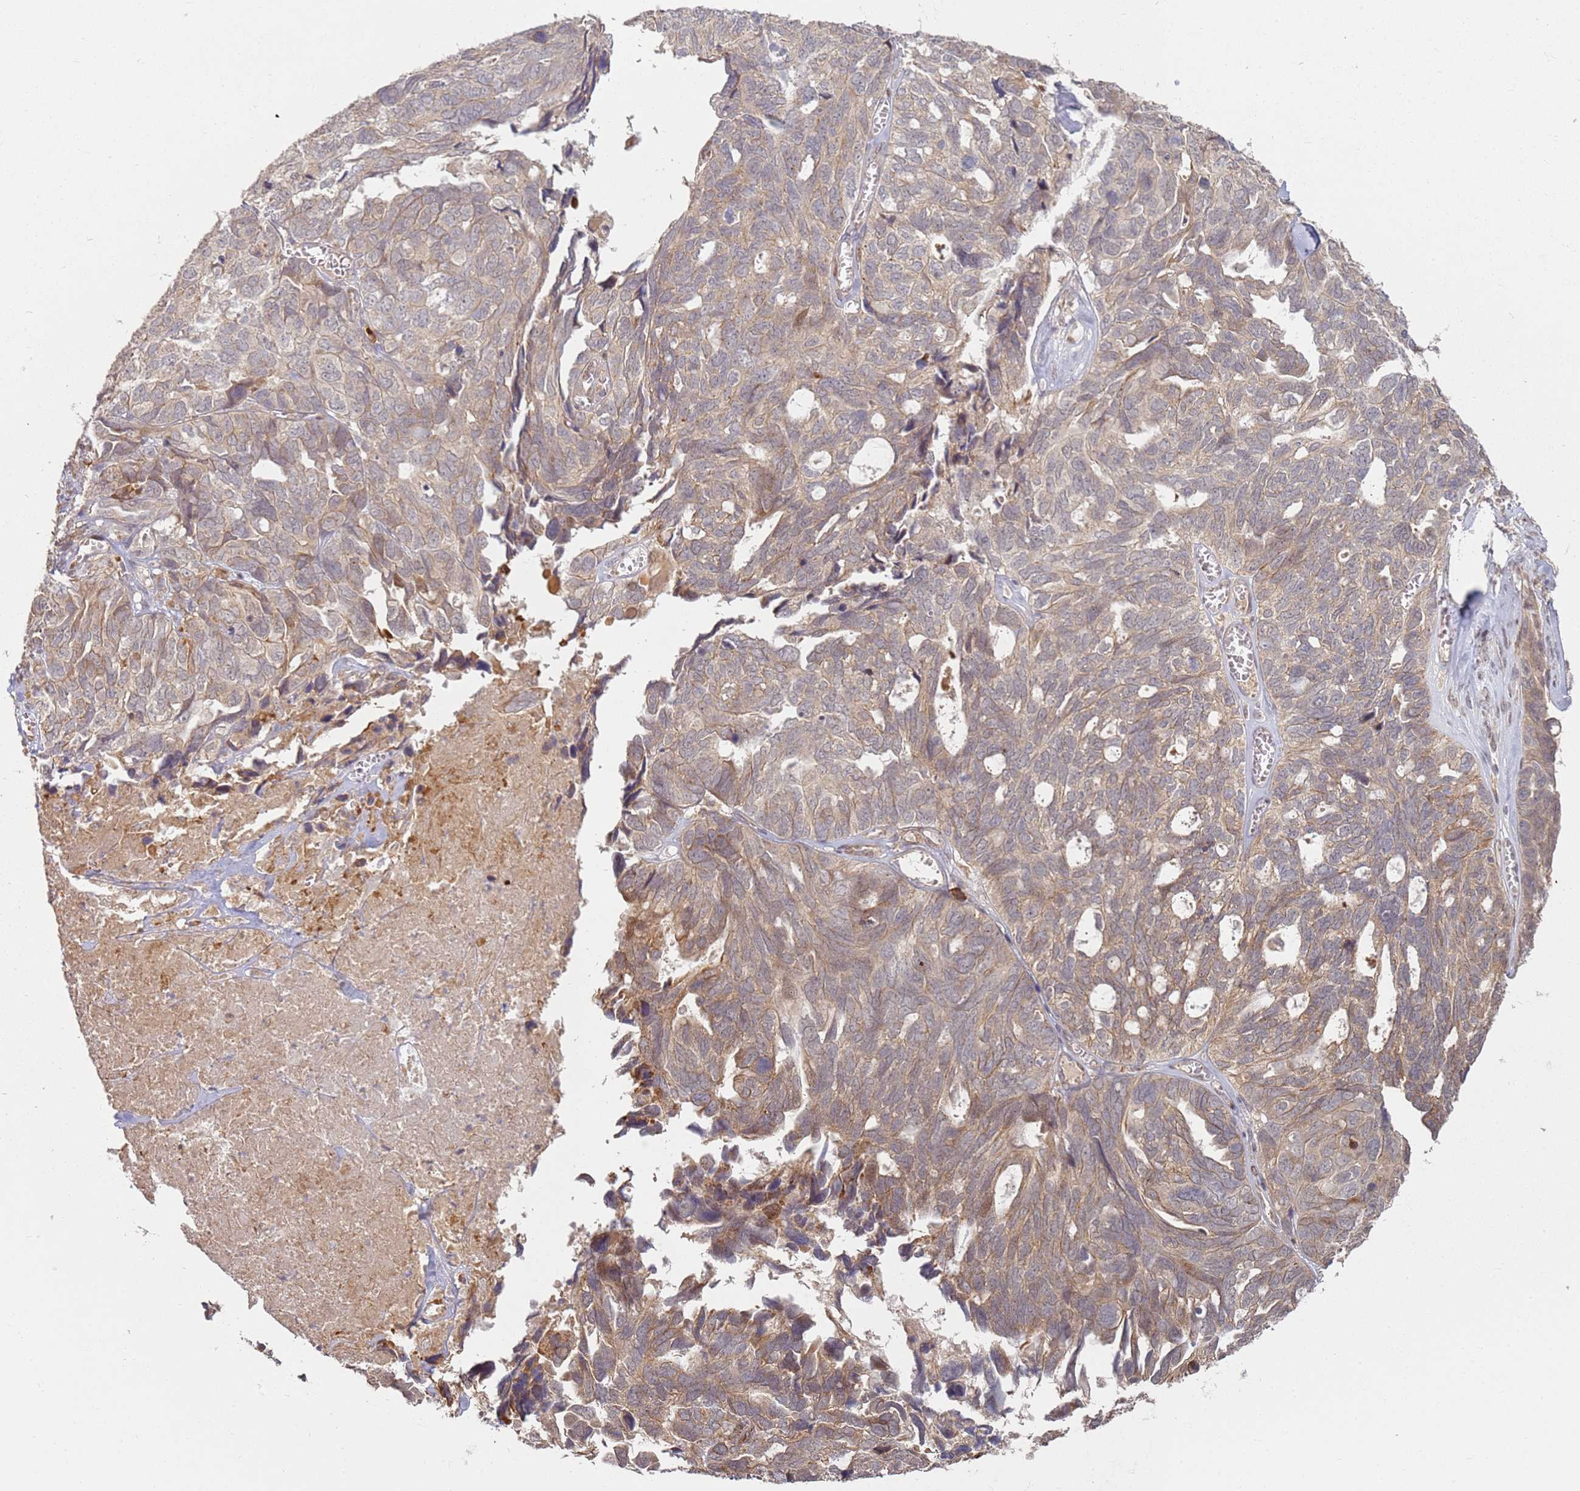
{"staining": {"intensity": "weak", "quantity": "25%-75%", "location": "cytoplasmic/membranous"}, "tissue": "ovarian cancer", "cell_type": "Tumor cells", "image_type": "cancer", "snomed": [{"axis": "morphology", "description": "Cystadenocarcinoma, serous, NOS"}, {"axis": "topography", "description": "Ovary"}], "caption": "A histopathology image of ovarian cancer stained for a protein shows weak cytoplasmic/membranous brown staining in tumor cells.", "gene": "MPEG1", "patient": {"sex": "female", "age": 79}}